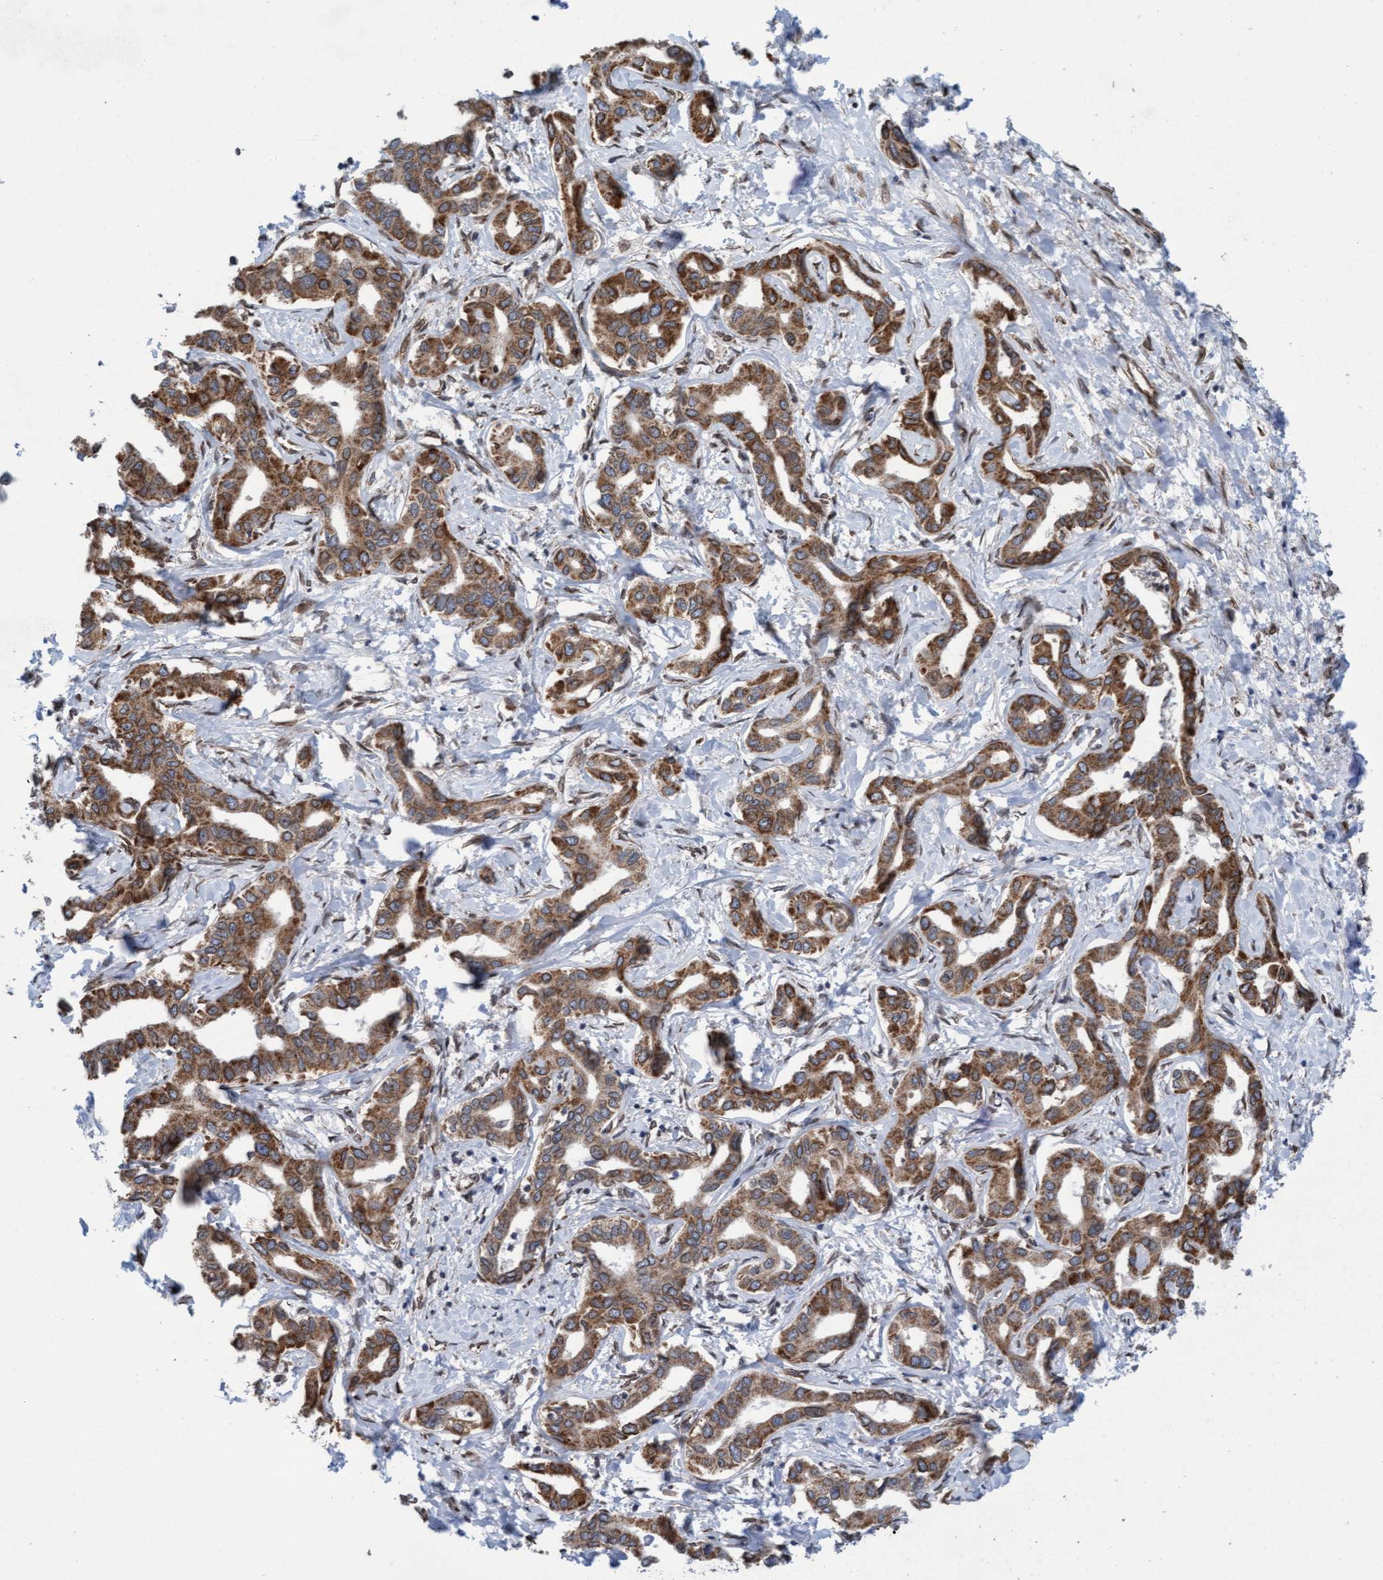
{"staining": {"intensity": "moderate", "quantity": ">75%", "location": "cytoplasmic/membranous"}, "tissue": "liver cancer", "cell_type": "Tumor cells", "image_type": "cancer", "snomed": [{"axis": "morphology", "description": "Cholangiocarcinoma"}, {"axis": "topography", "description": "Liver"}], "caption": "IHC of cholangiocarcinoma (liver) exhibits medium levels of moderate cytoplasmic/membranous positivity in approximately >75% of tumor cells.", "gene": "MRPS23", "patient": {"sex": "male", "age": 59}}